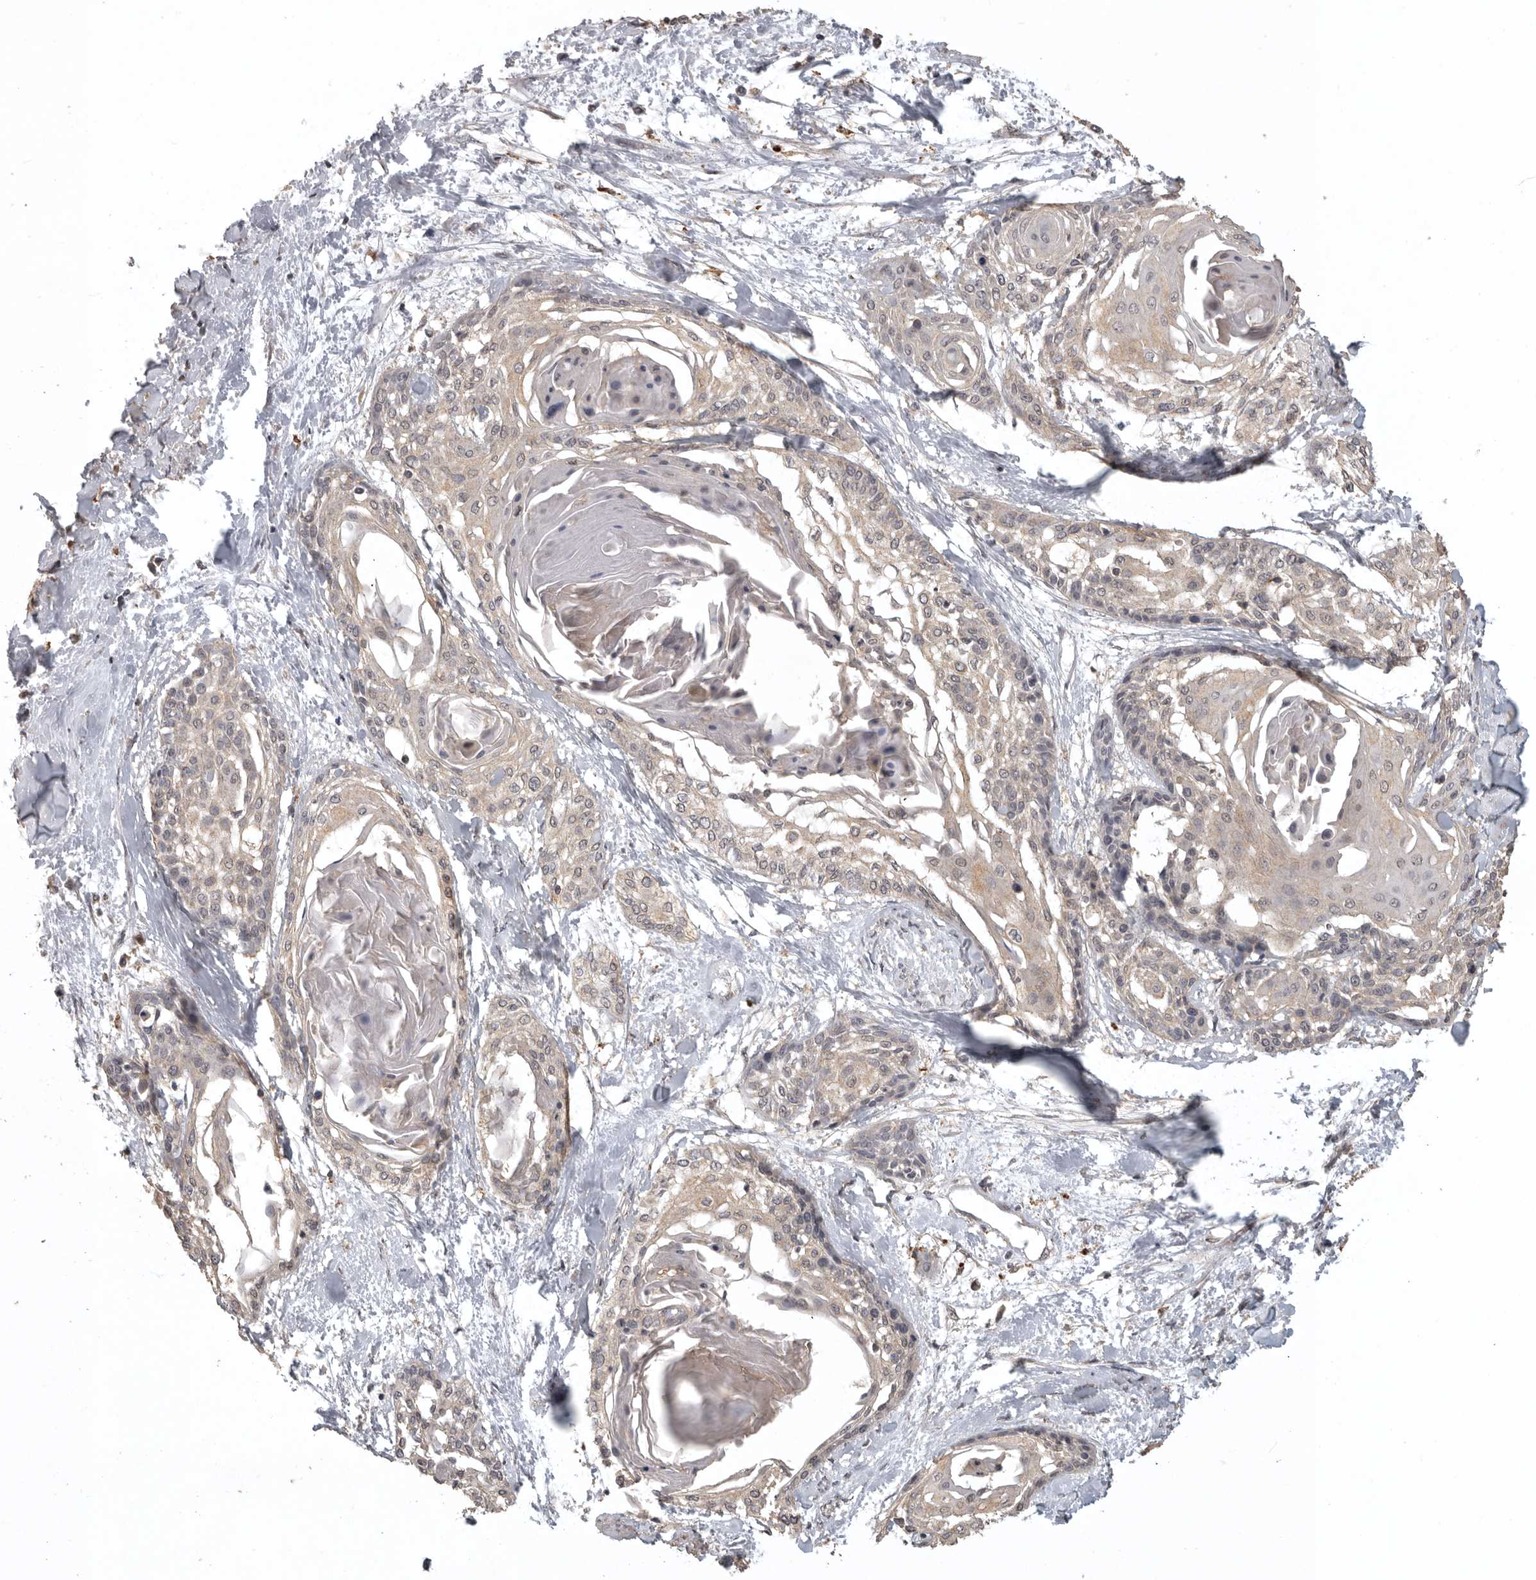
{"staining": {"intensity": "weak", "quantity": "25%-75%", "location": "cytoplasmic/membranous"}, "tissue": "cervical cancer", "cell_type": "Tumor cells", "image_type": "cancer", "snomed": [{"axis": "morphology", "description": "Squamous cell carcinoma, NOS"}, {"axis": "topography", "description": "Cervix"}], "caption": "Immunohistochemistry (IHC) (DAB (3,3'-diaminobenzidine)) staining of squamous cell carcinoma (cervical) displays weak cytoplasmic/membranous protein expression in approximately 25%-75% of tumor cells. Immunohistochemistry (IHC) stains the protein of interest in brown and the nuclei are stained blue.", "gene": "ADAMTS4", "patient": {"sex": "female", "age": 57}}